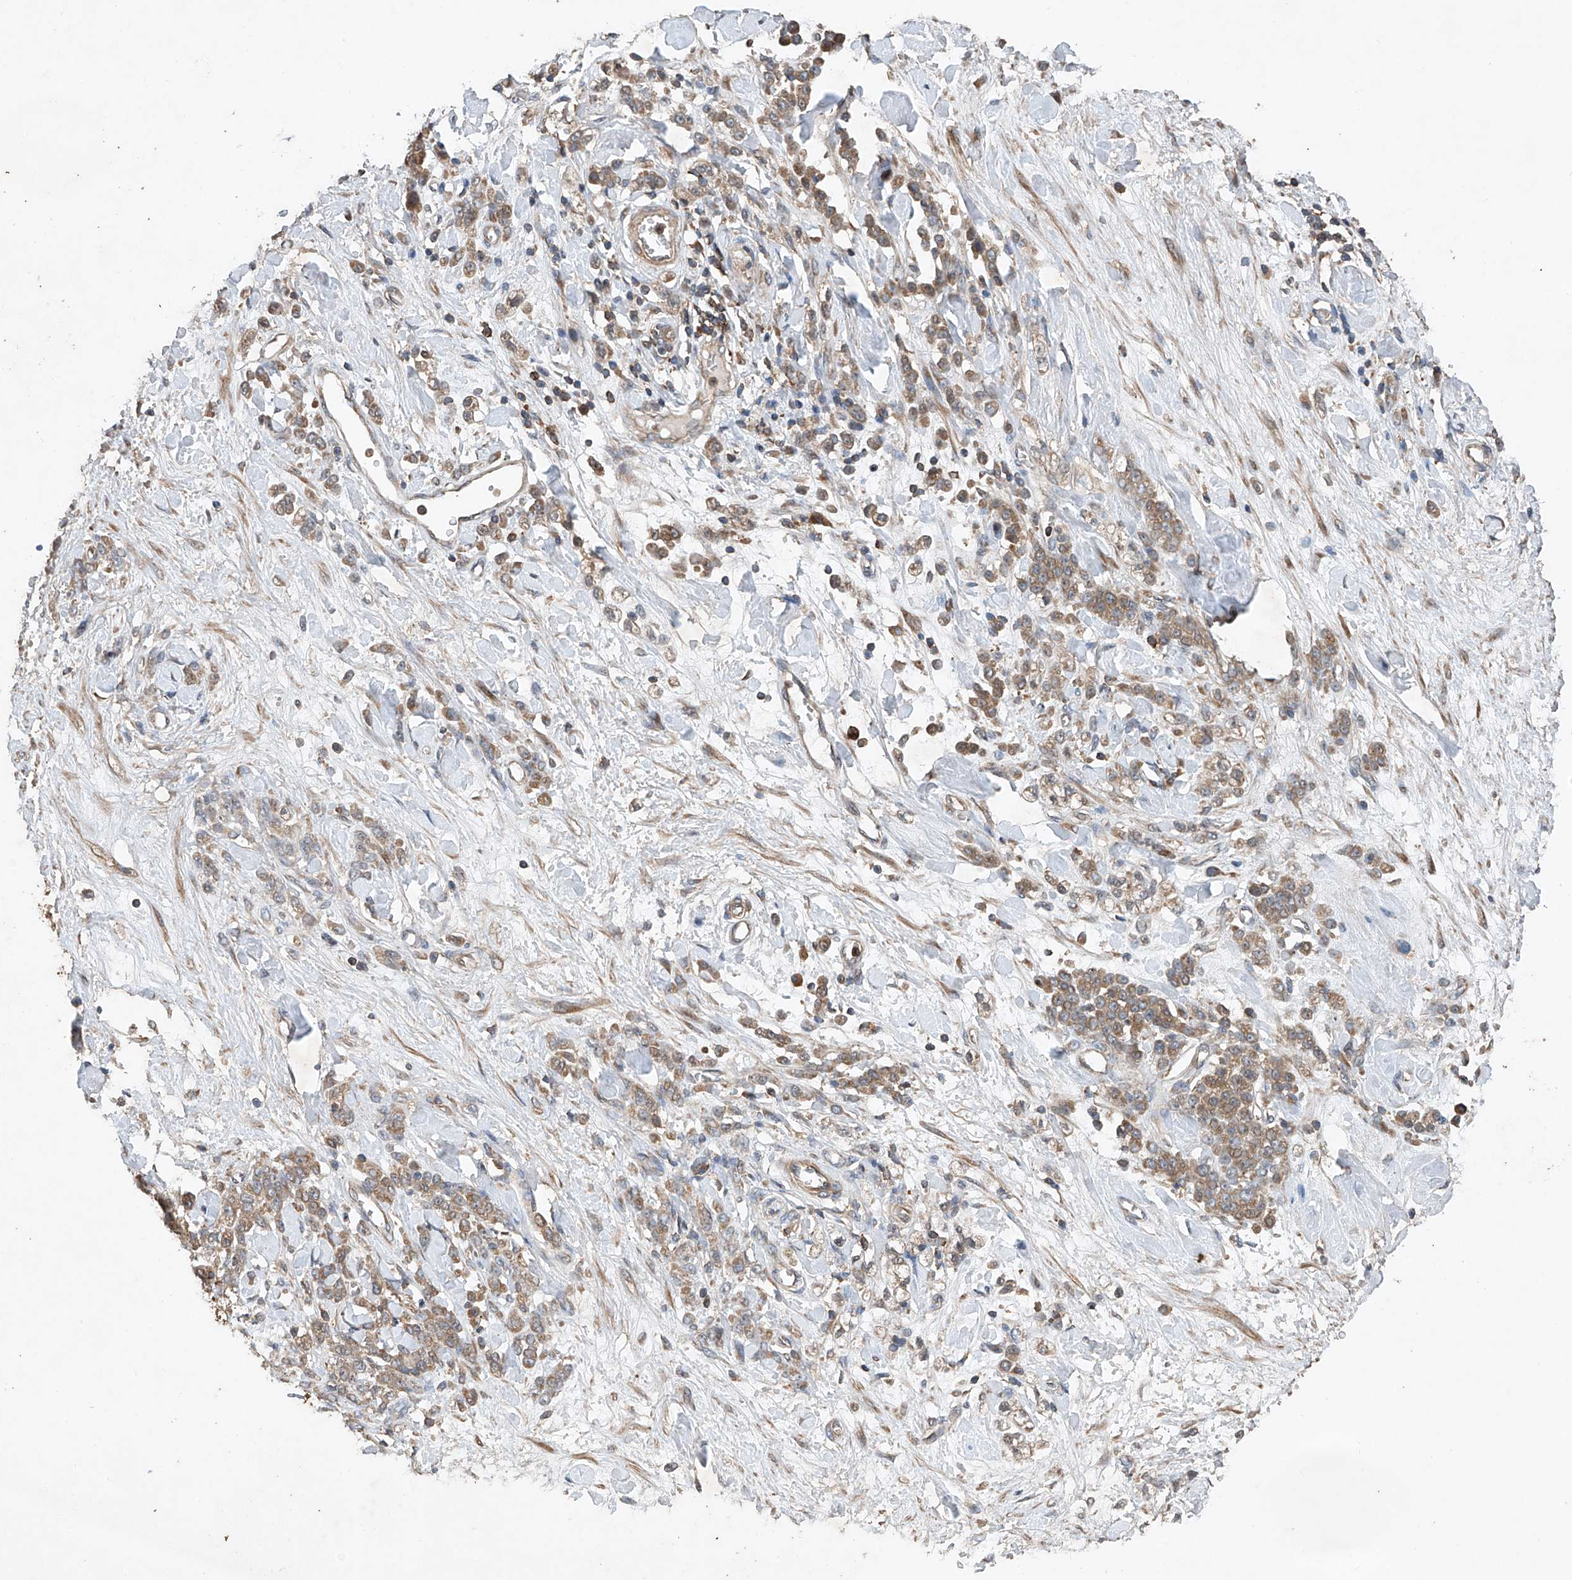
{"staining": {"intensity": "moderate", "quantity": ">75%", "location": "cytoplasmic/membranous"}, "tissue": "stomach cancer", "cell_type": "Tumor cells", "image_type": "cancer", "snomed": [{"axis": "morphology", "description": "Normal tissue, NOS"}, {"axis": "morphology", "description": "Adenocarcinoma, NOS"}, {"axis": "topography", "description": "Stomach"}], "caption": "Immunohistochemistry staining of adenocarcinoma (stomach), which reveals medium levels of moderate cytoplasmic/membranous expression in about >75% of tumor cells indicating moderate cytoplasmic/membranous protein expression. The staining was performed using DAB (brown) for protein detection and nuclei were counterstained in hematoxylin (blue).", "gene": "CEP85L", "patient": {"sex": "male", "age": 82}}